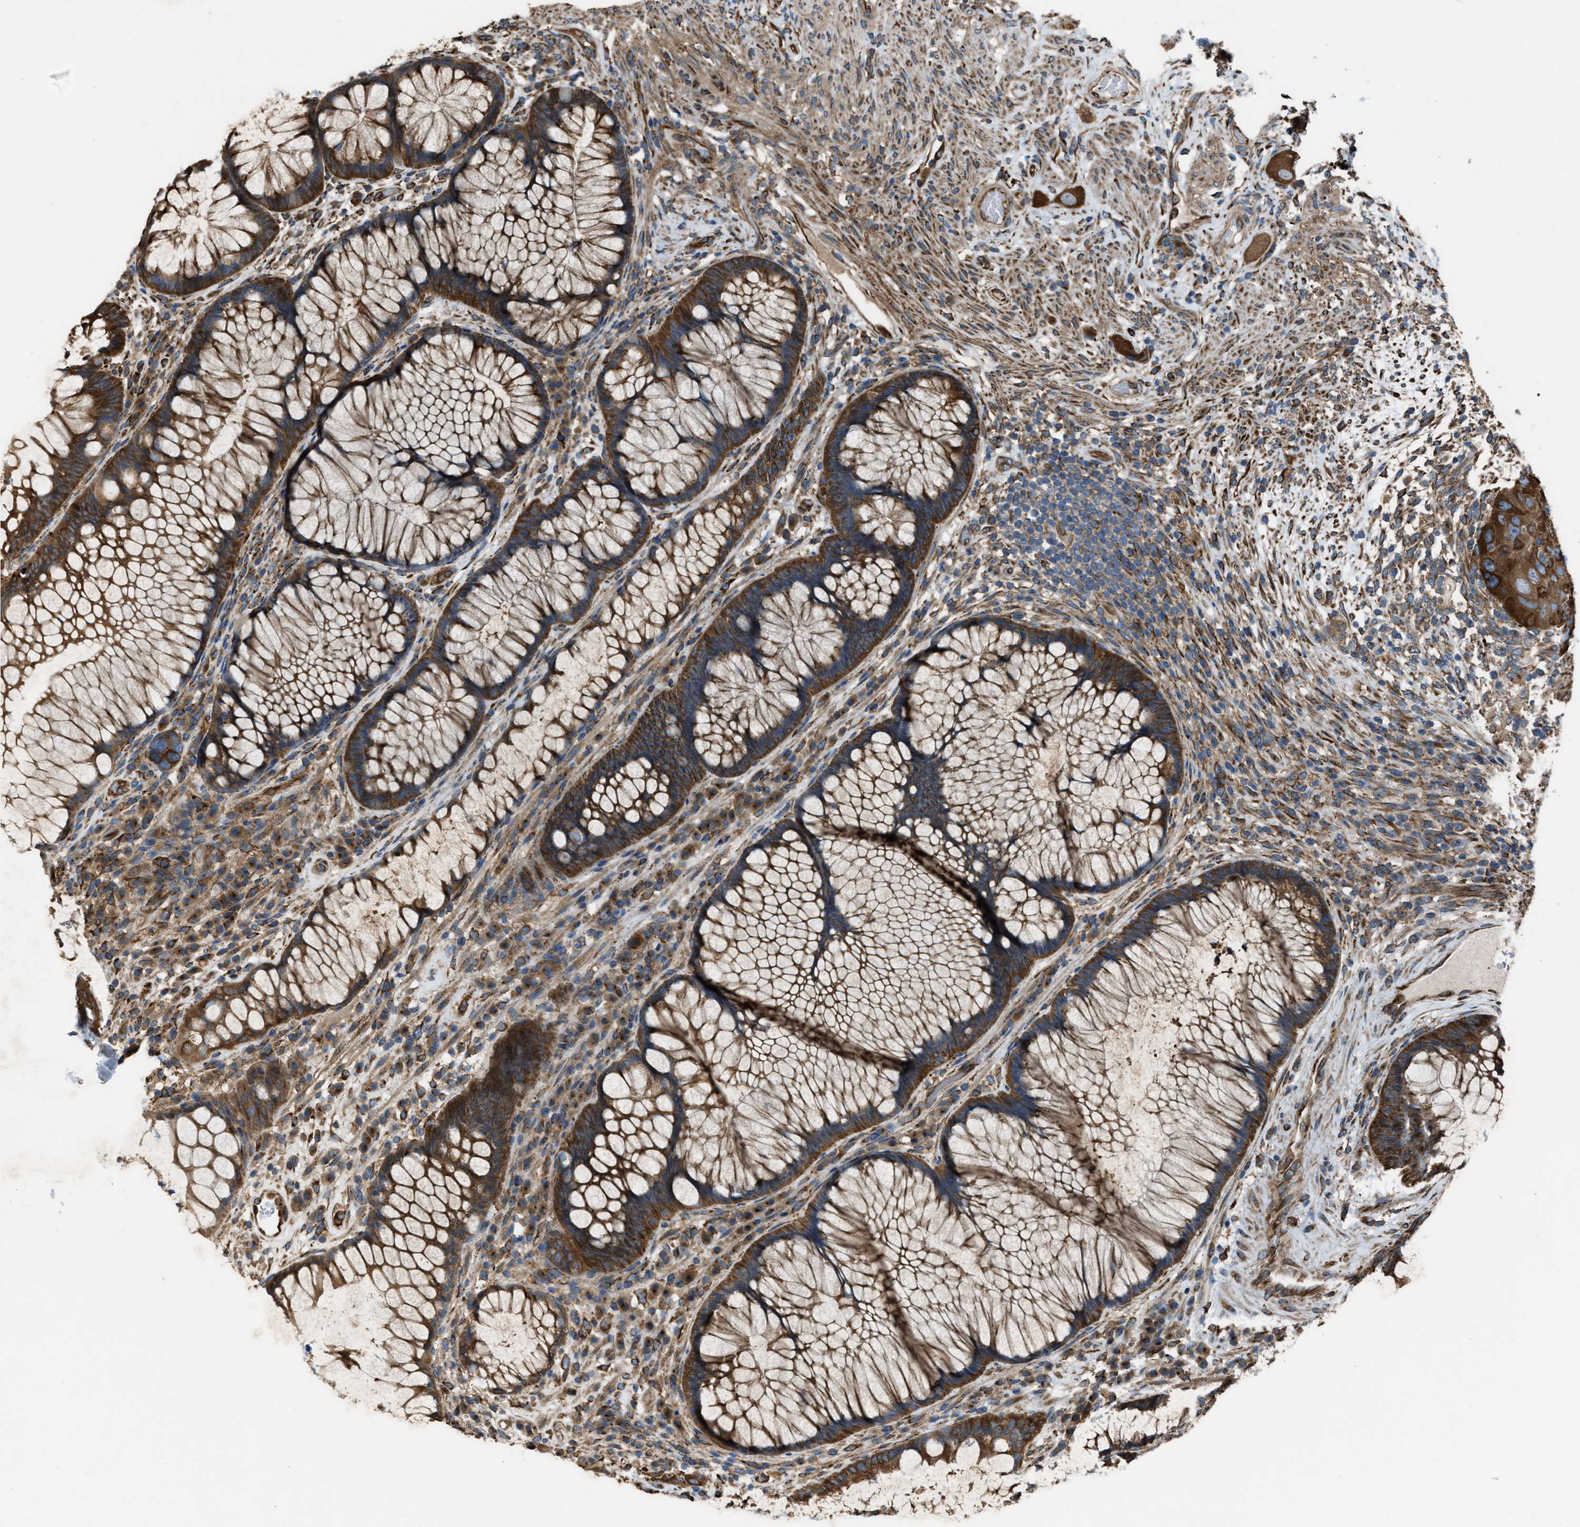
{"staining": {"intensity": "strong", "quantity": ">75%", "location": "cytoplasmic/membranous"}, "tissue": "rectum", "cell_type": "Glandular cells", "image_type": "normal", "snomed": [{"axis": "morphology", "description": "Normal tissue, NOS"}, {"axis": "topography", "description": "Rectum"}], "caption": "Glandular cells show strong cytoplasmic/membranous staining in about >75% of cells in unremarkable rectum.", "gene": "TRPC1", "patient": {"sex": "male", "age": 51}}